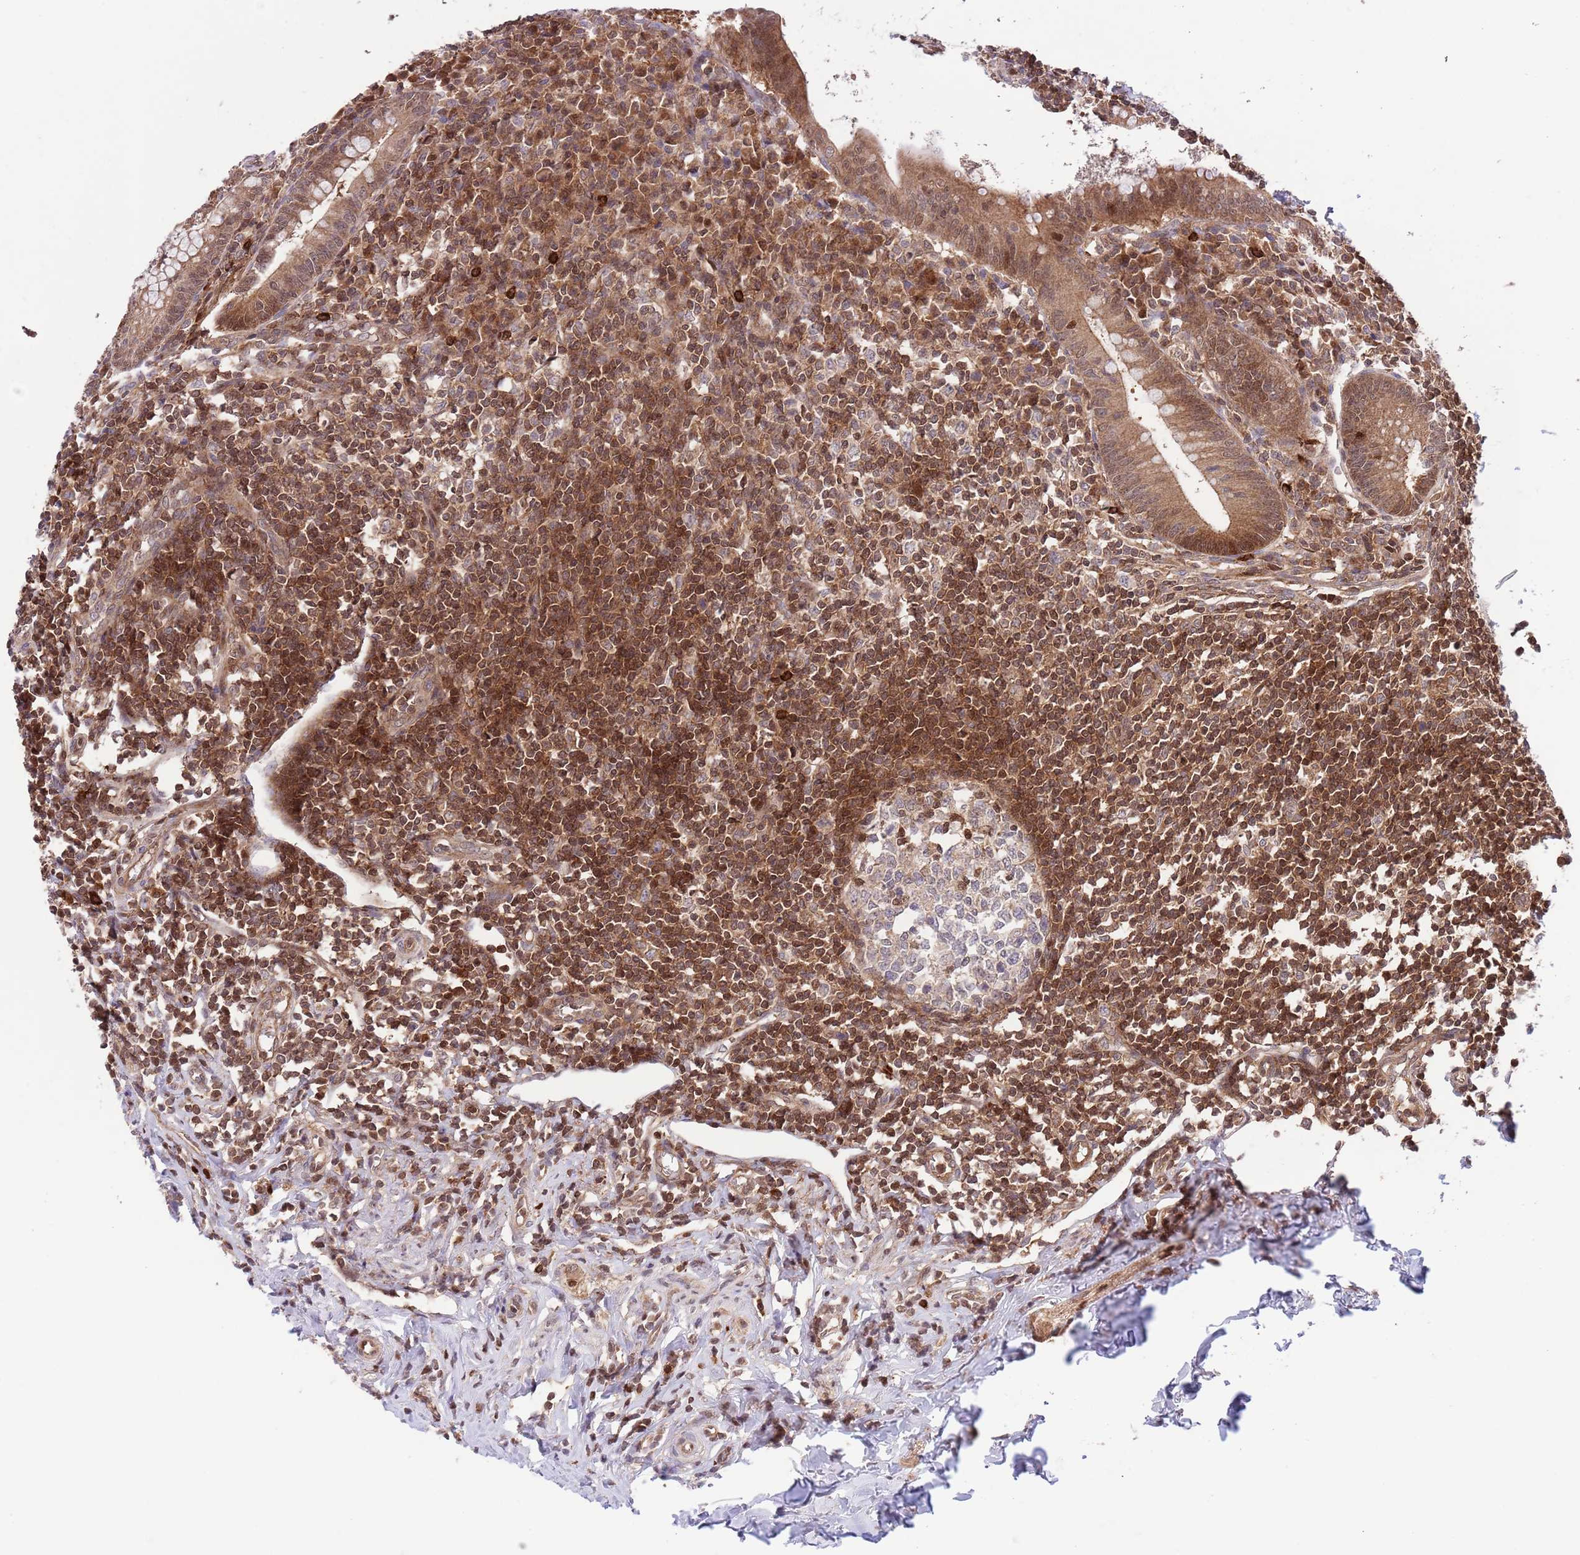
{"staining": {"intensity": "moderate", "quantity": ">75%", "location": "cytoplasmic/membranous,nuclear"}, "tissue": "appendix", "cell_type": "Glandular cells", "image_type": "normal", "snomed": [{"axis": "morphology", "description": "Normal tissue, NOS"}, {"axis": "topography", "description": "Appendix"}], "caption": "Unremarkable appendix was stained to show a protein in brown. There is medium levels of moderate cytoplasmic/membranous,nuclear staining in about >75% of glandular cells.", "gene": "HDHD2", "patient": {"sex": "female", "age": 33}}